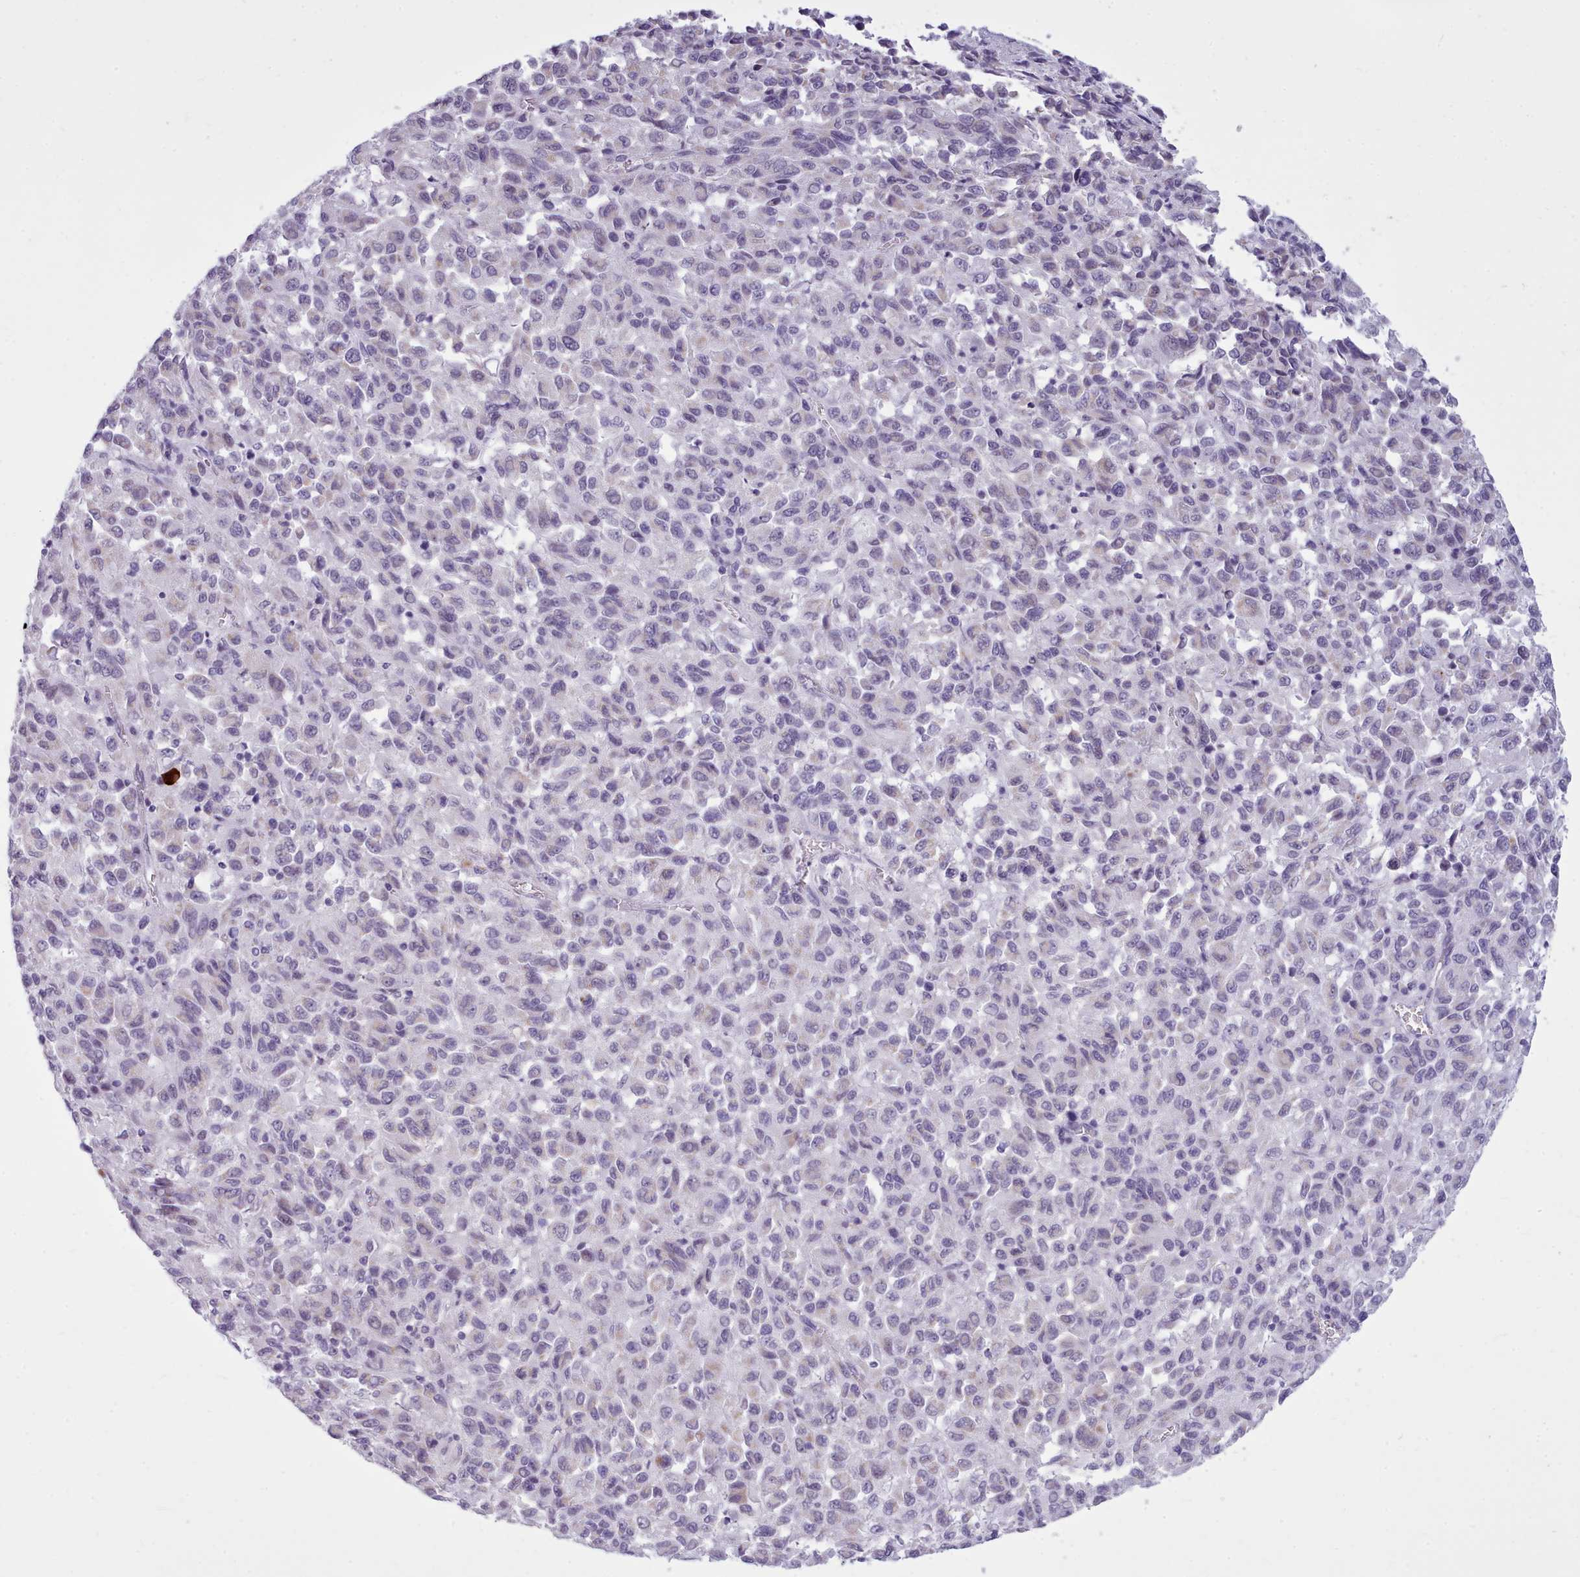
{"staining": {"intensity": "negative", "quantity": "none", "location": "none"}, "tissue": "melanoma", "cell_type": "Tumor cells", "image_type": "cancer", "snomed": [{"axis": "morphology", "description": "Malignant melanoma, Metastatic site"}, {"axis": "topography", "description": "Lung"}], "caption": "Tumor cells are negative for brown protein staining in melanoma.", "gene": "FBXO48", "patient": {"sex": "male", "age": 64}}